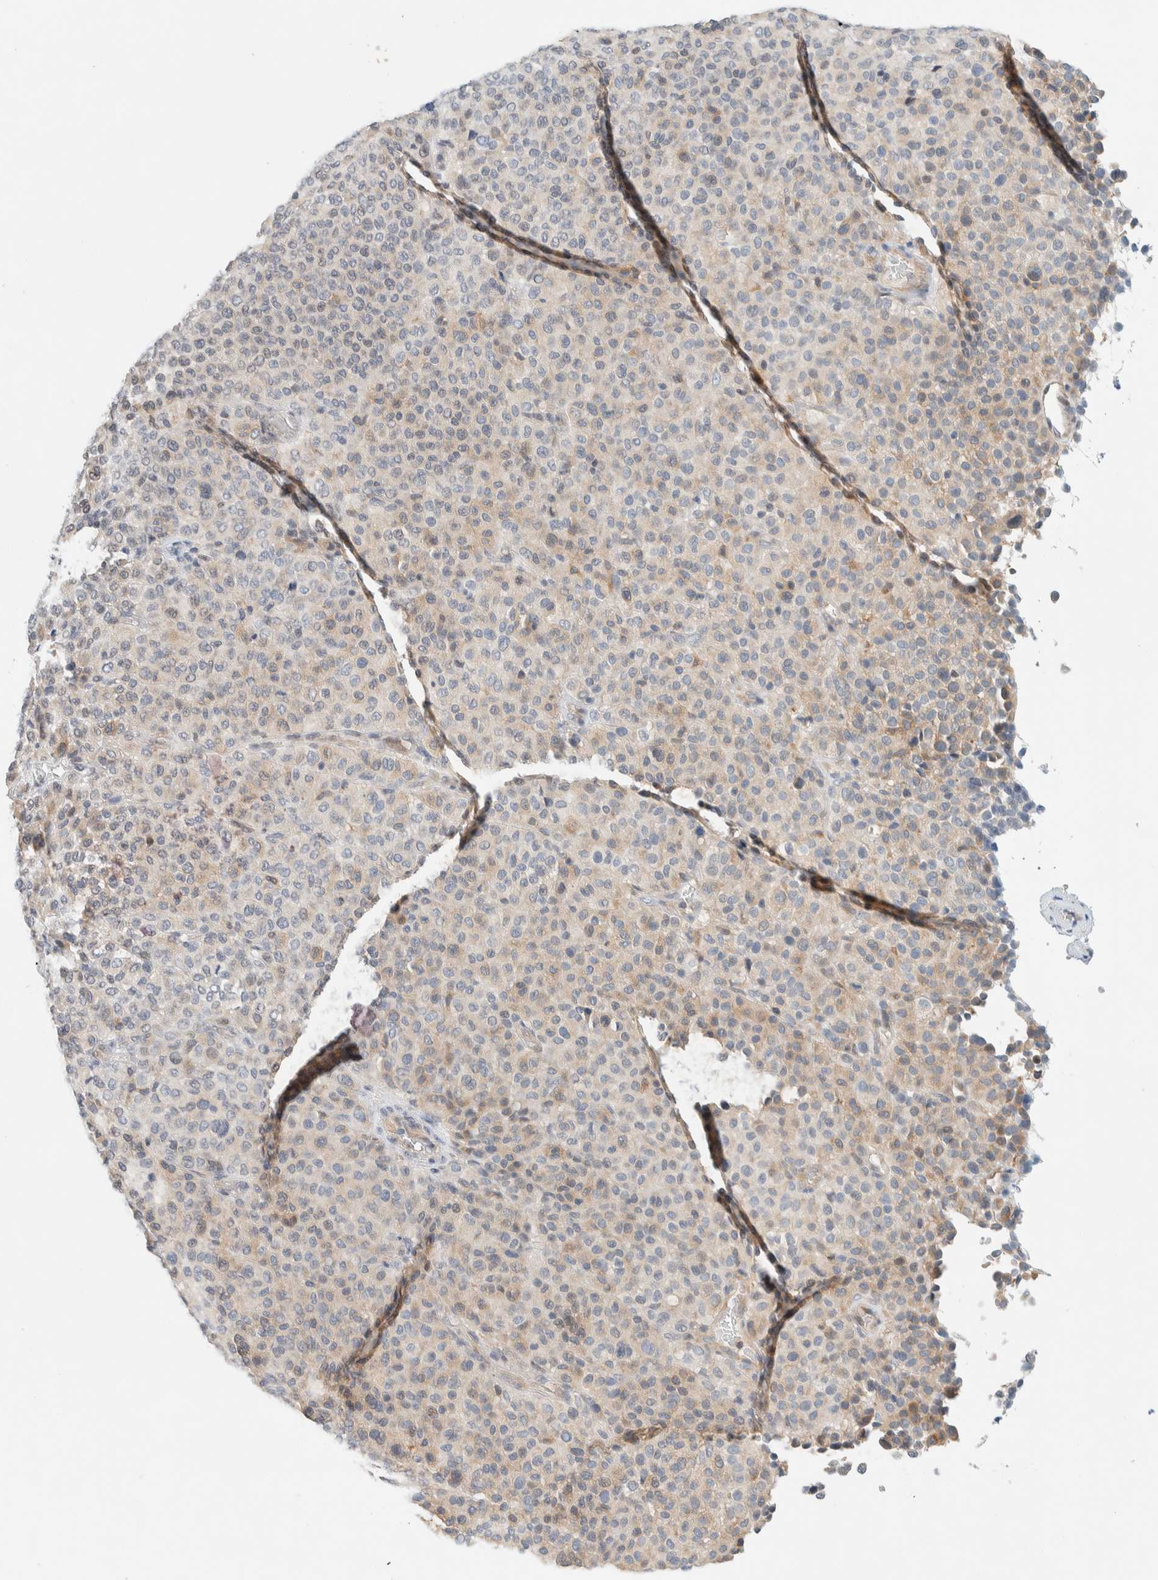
{"staining": {"intensity": "weak", "quantity": "<25%", "location": "cytoplasmic/membranous"}, "tissue": "melanoma", "cell_type": "Tumor cells", "image_type": "cancer", "snomed": [{"axis": "morphology", "description": "Malignant melanoma, Metastatic site"}, {"axis": "topography", "description": "Pancreas"}], "caption": "Tumor cells show no significant expression in malignant melanoma (metastatic site). Nuclei are stained in blue.", "gene": "SUMF2", "patient": {"sex": "female", "age": 30}}